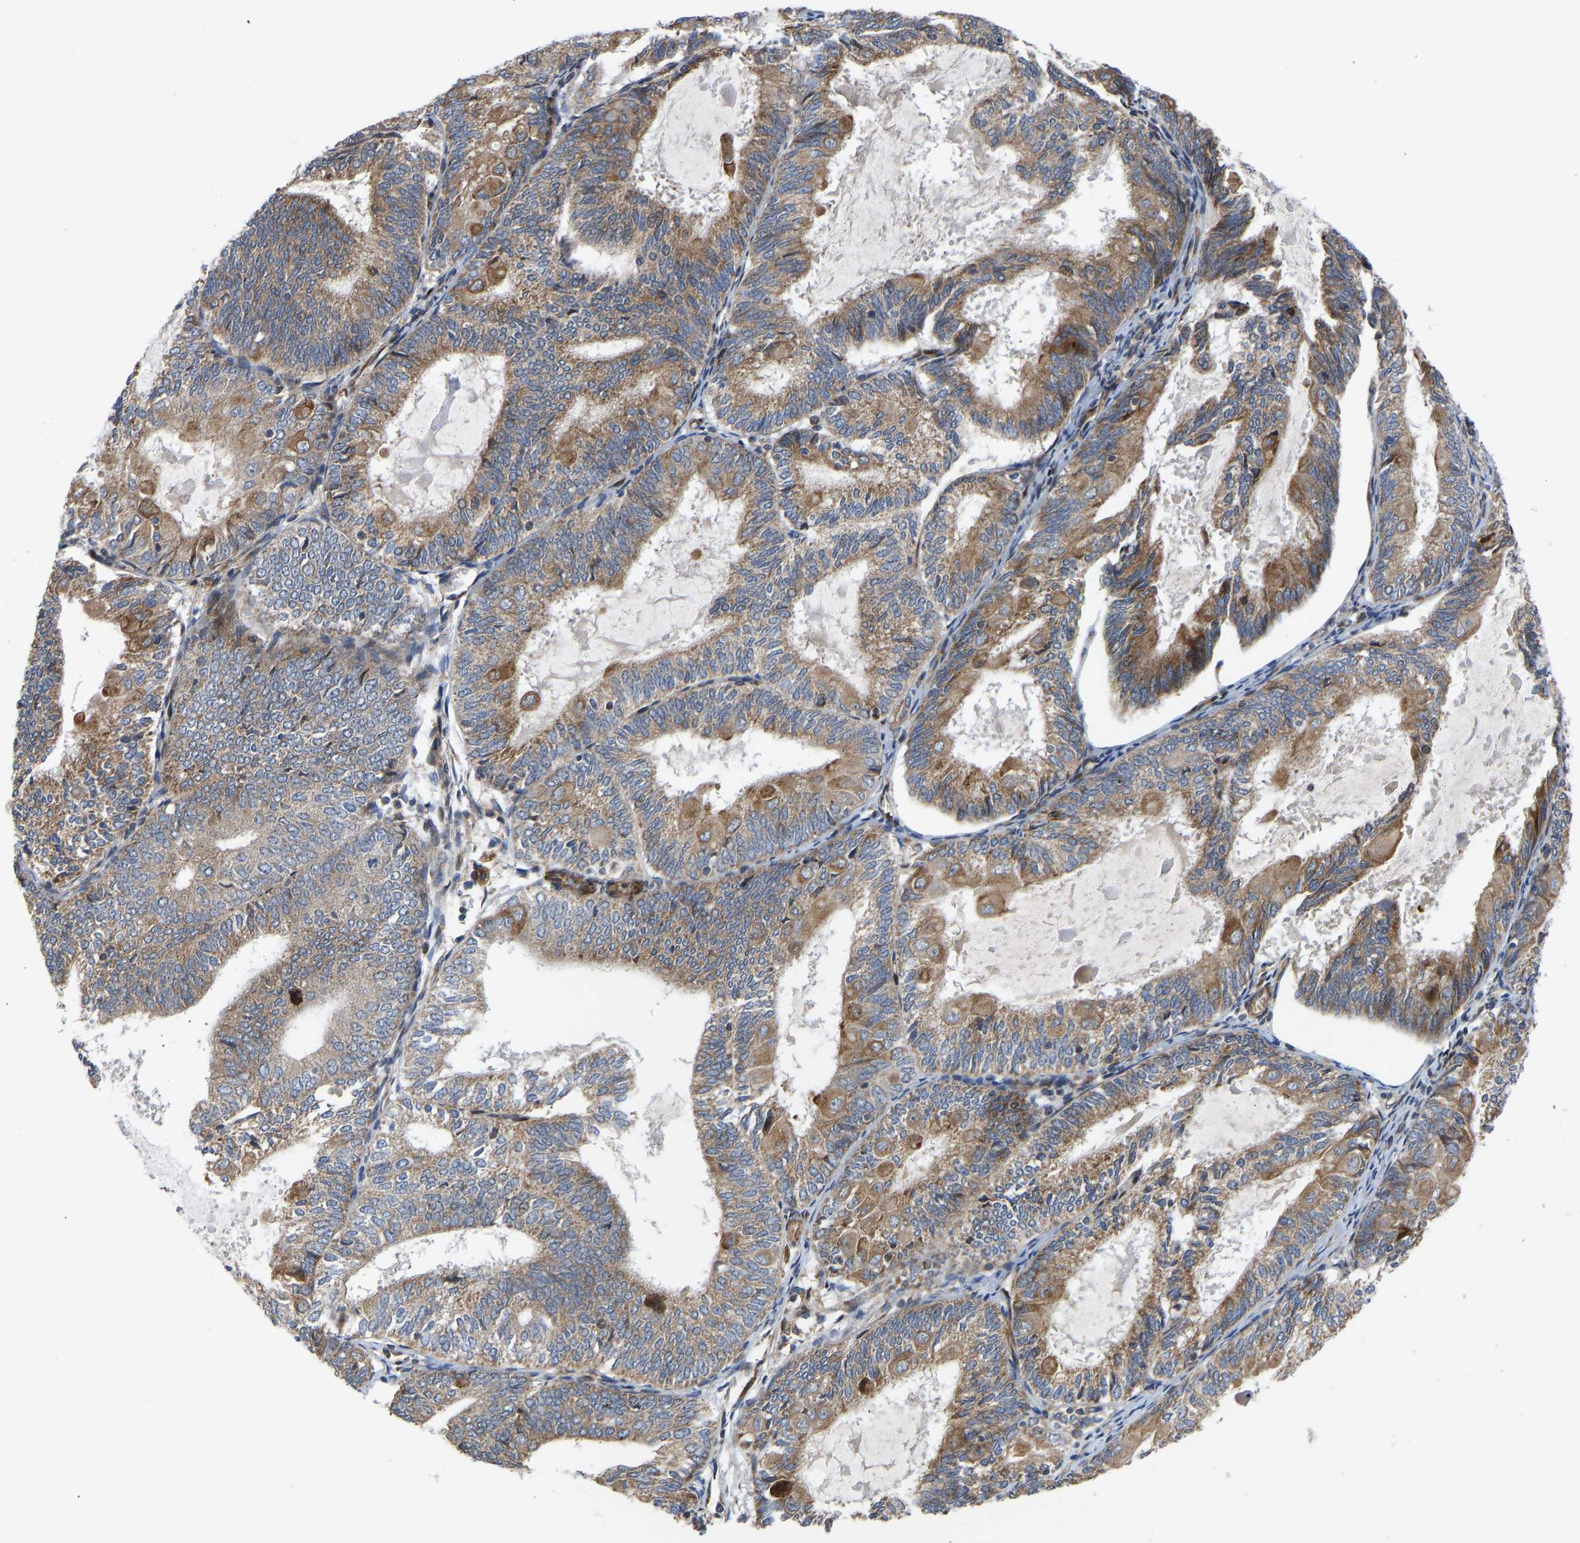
{"staining": {"intensity": "moderate", "quantity": ">75%", "location": "cytoplasmic/membranous"}, "tissue": "endometrial cancer", "cell_type": "Tumor cells", "image_type": "cancer", "snomed": [{"axis": "morphology", "description": "Adenocarcinoma, NOS"}, {"axis": "topography", "description": "Endometrium"}], "caption": "Immunohistochemical staining of human endometrial cancer displays moderate cytoplasmic/membranous protein staining in about >75% of tumor cells.", "gene": "TMEM38B", "patient": {"sex": "female", "age": 81}}